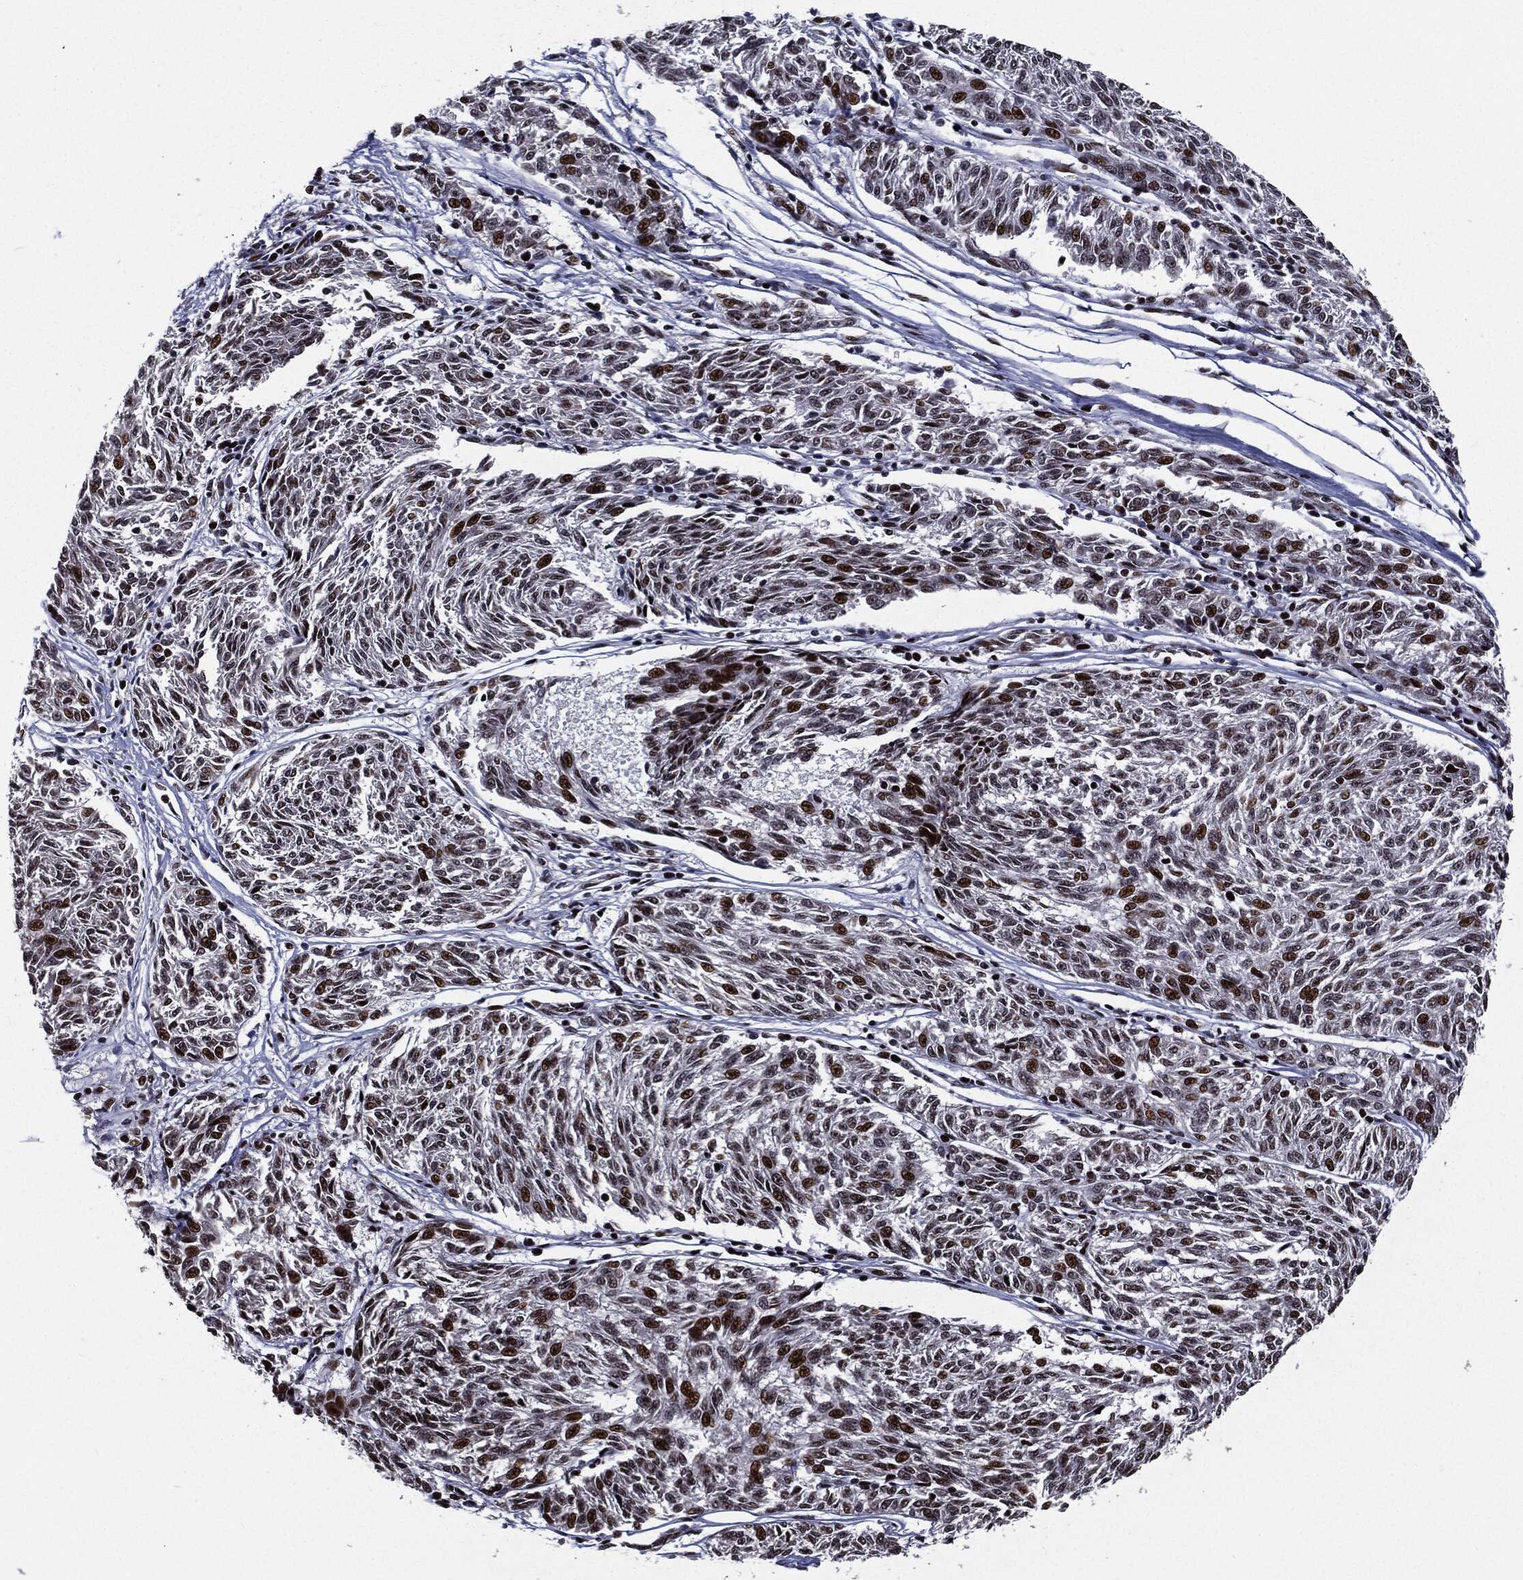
{"staining": {"intensity": "strong", "quantity": "<25%", "location": "nuclear"}, "tissue": "melanoma", "cell_type": "Tumor cells", "image_type": "cancer", "snomed": [{"axis": "morphology", "description": "Malignant melanoma, NOS"}, {"axis": "topography", "description": "Skin"}], "caption": "Immunohistochemical staining of malignant melanoma demonstrates strong nuclear protein positivity in about <25% of tumor cells.", "gene": "ZFP91", "patient": {"sex": "female", "age": 72}}